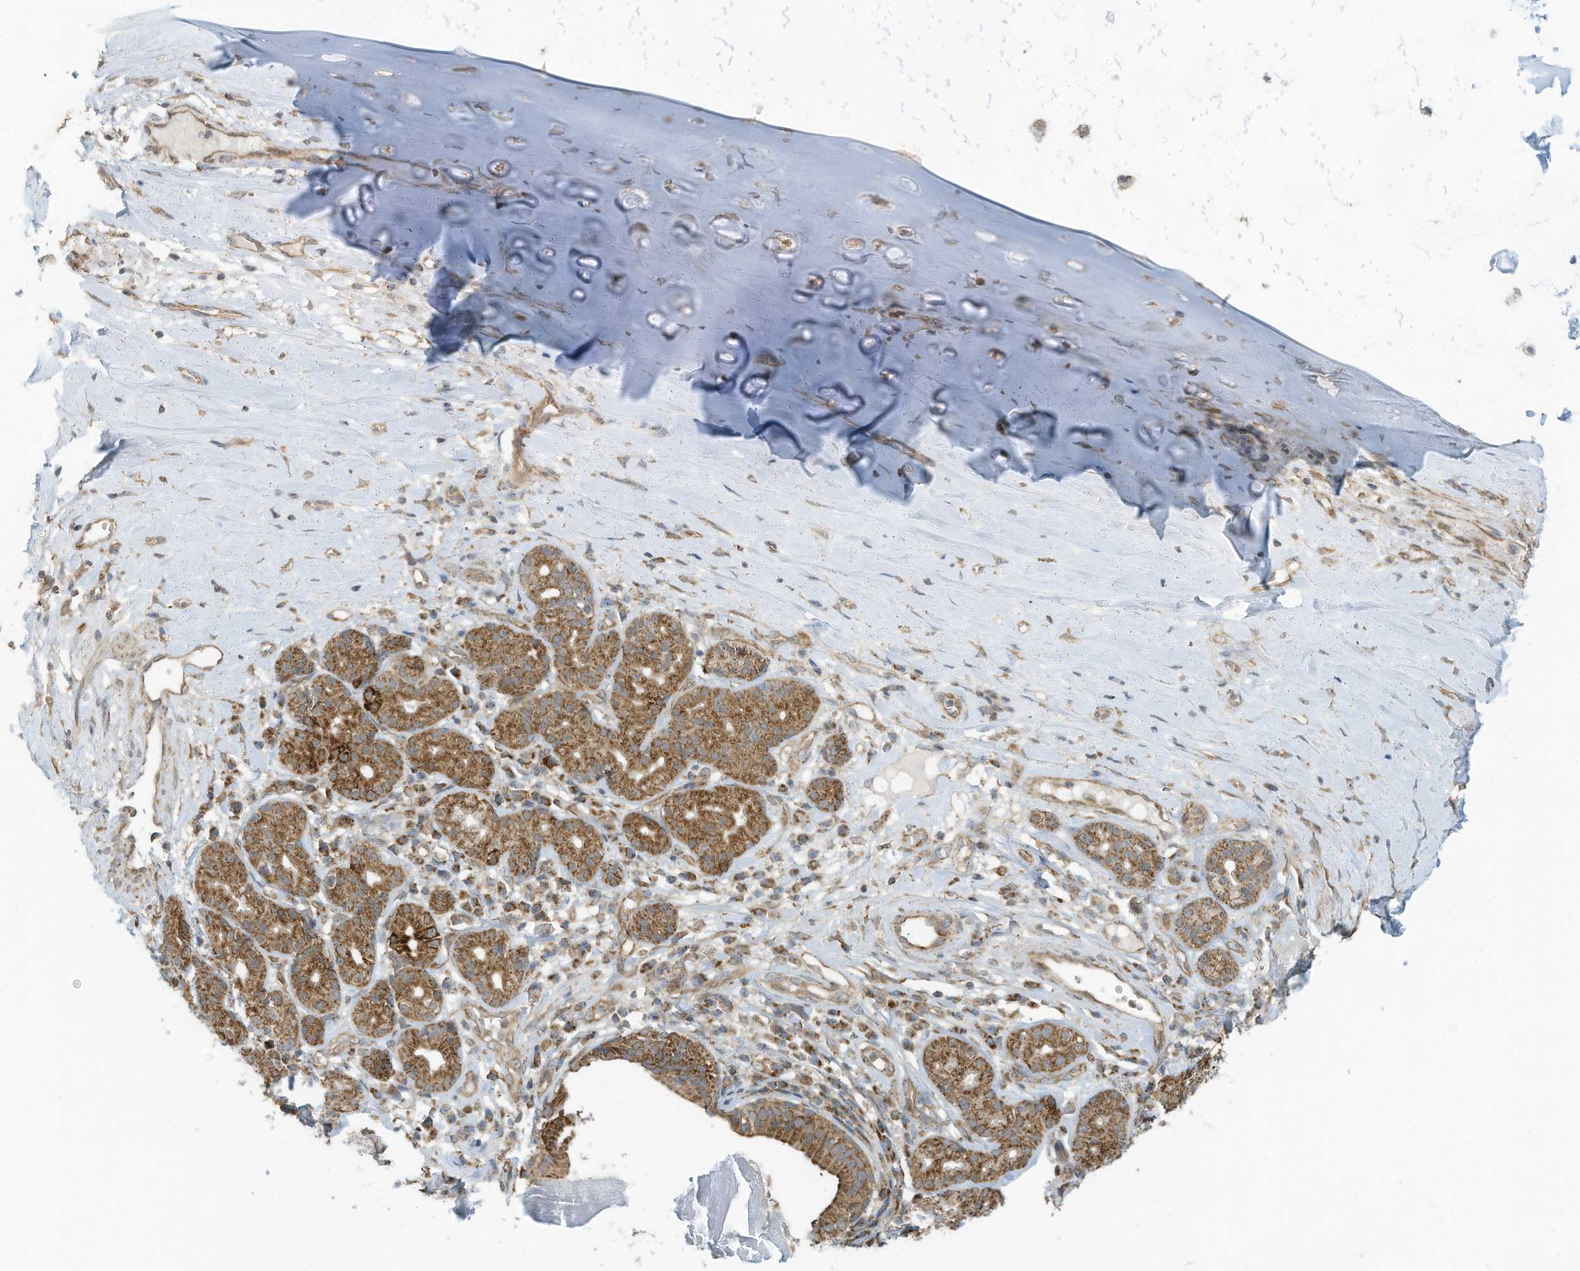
{"staining": {"intensity": "moderate", "quantity": ">75%", "location": "cytoplasmic/membranous"}, "tissue": "adipose tissue", "cell_type": "Adipocytes", "image_type": "normal", "snomed": [{"axis": "morphology", "description": "Normal tissue, NOS"}, {"axis": "morphology", "description": "Basal cell carcinoma"}, {"axis": "topography", "description": "Cartilage tissue"}, {"axis": "topography", "description": "Nasopharynx"}, {"axis": "topography", "description": "Oral tissue"}], "caption": "Immunohistochemistry (IHC) staining of benign adipose tissue, which displays medium levels of moderate cytoplasmic/membranous staining in about >75% of adipocytes indicating moderate cytoplasmic/membranous protein positivity. The staining was performed using DAB (3,3'-diaminobenzidine) (brown) for protein detection and nuclei were counterstained in hematoxylin (blue).", "gene": "METTL6", "patient": {"sex": "female", "age": 77}}